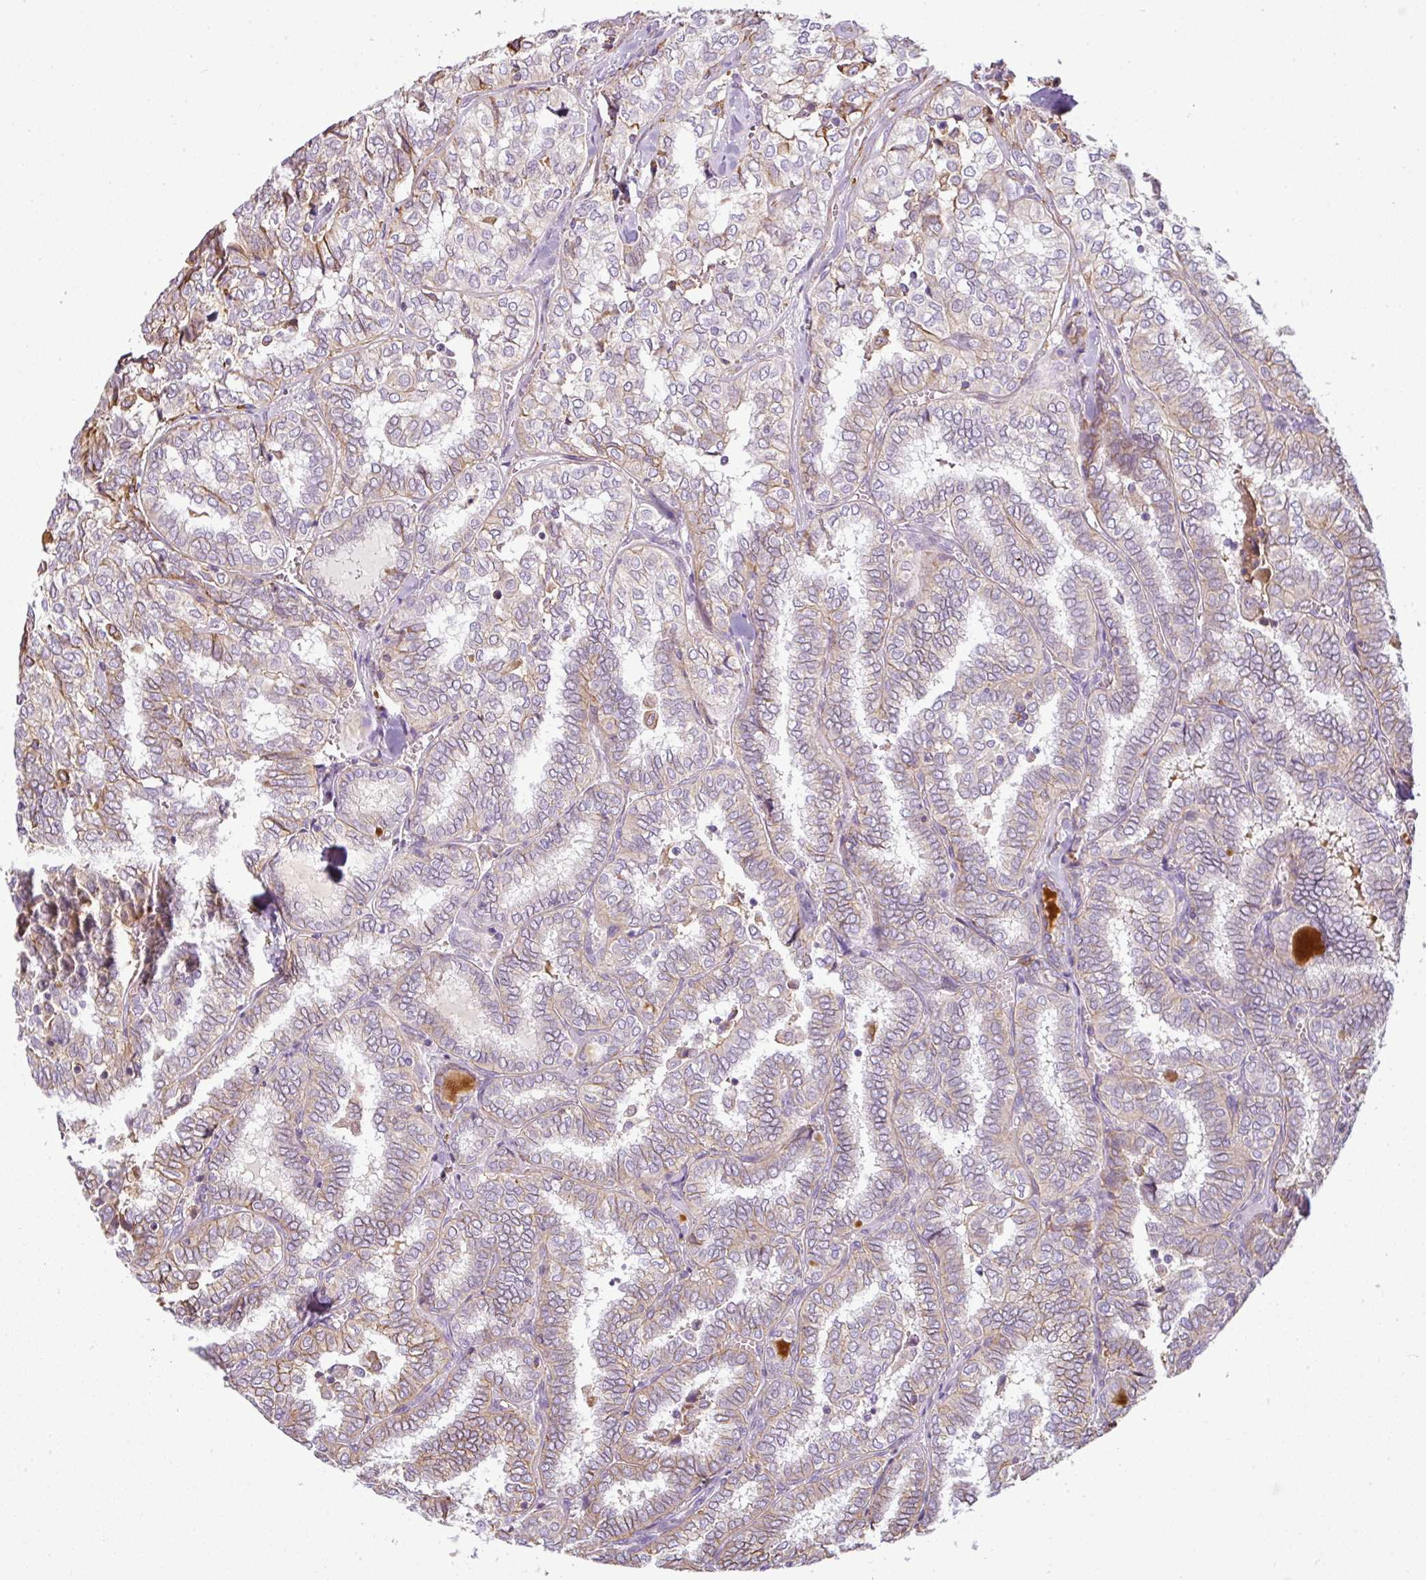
{"staining": {"intensity": "weak", "quantity": "25%-75%", "location": "cytoplasmic/membranous"}, "tissue": "thyroid cancer", "cell_type": "Tumor cells", "image_type": "cancer", "snomed": [{"axis": "morphology", "description": "Papillary adenocarcinoma, NOS"}, {"axis": "topography", "description": "Thyroid gland"}], "caption": "Tumor cells demonstrate weak cytoplasmic/membranous expression in approximately 25%-75% of cells in papillary adenocarcinoma (thyroid). (IHC, brightfield microscopy, high magnification).", "gene": "ANKRD18A", "patient": {"sex": "female", "age": 30}}